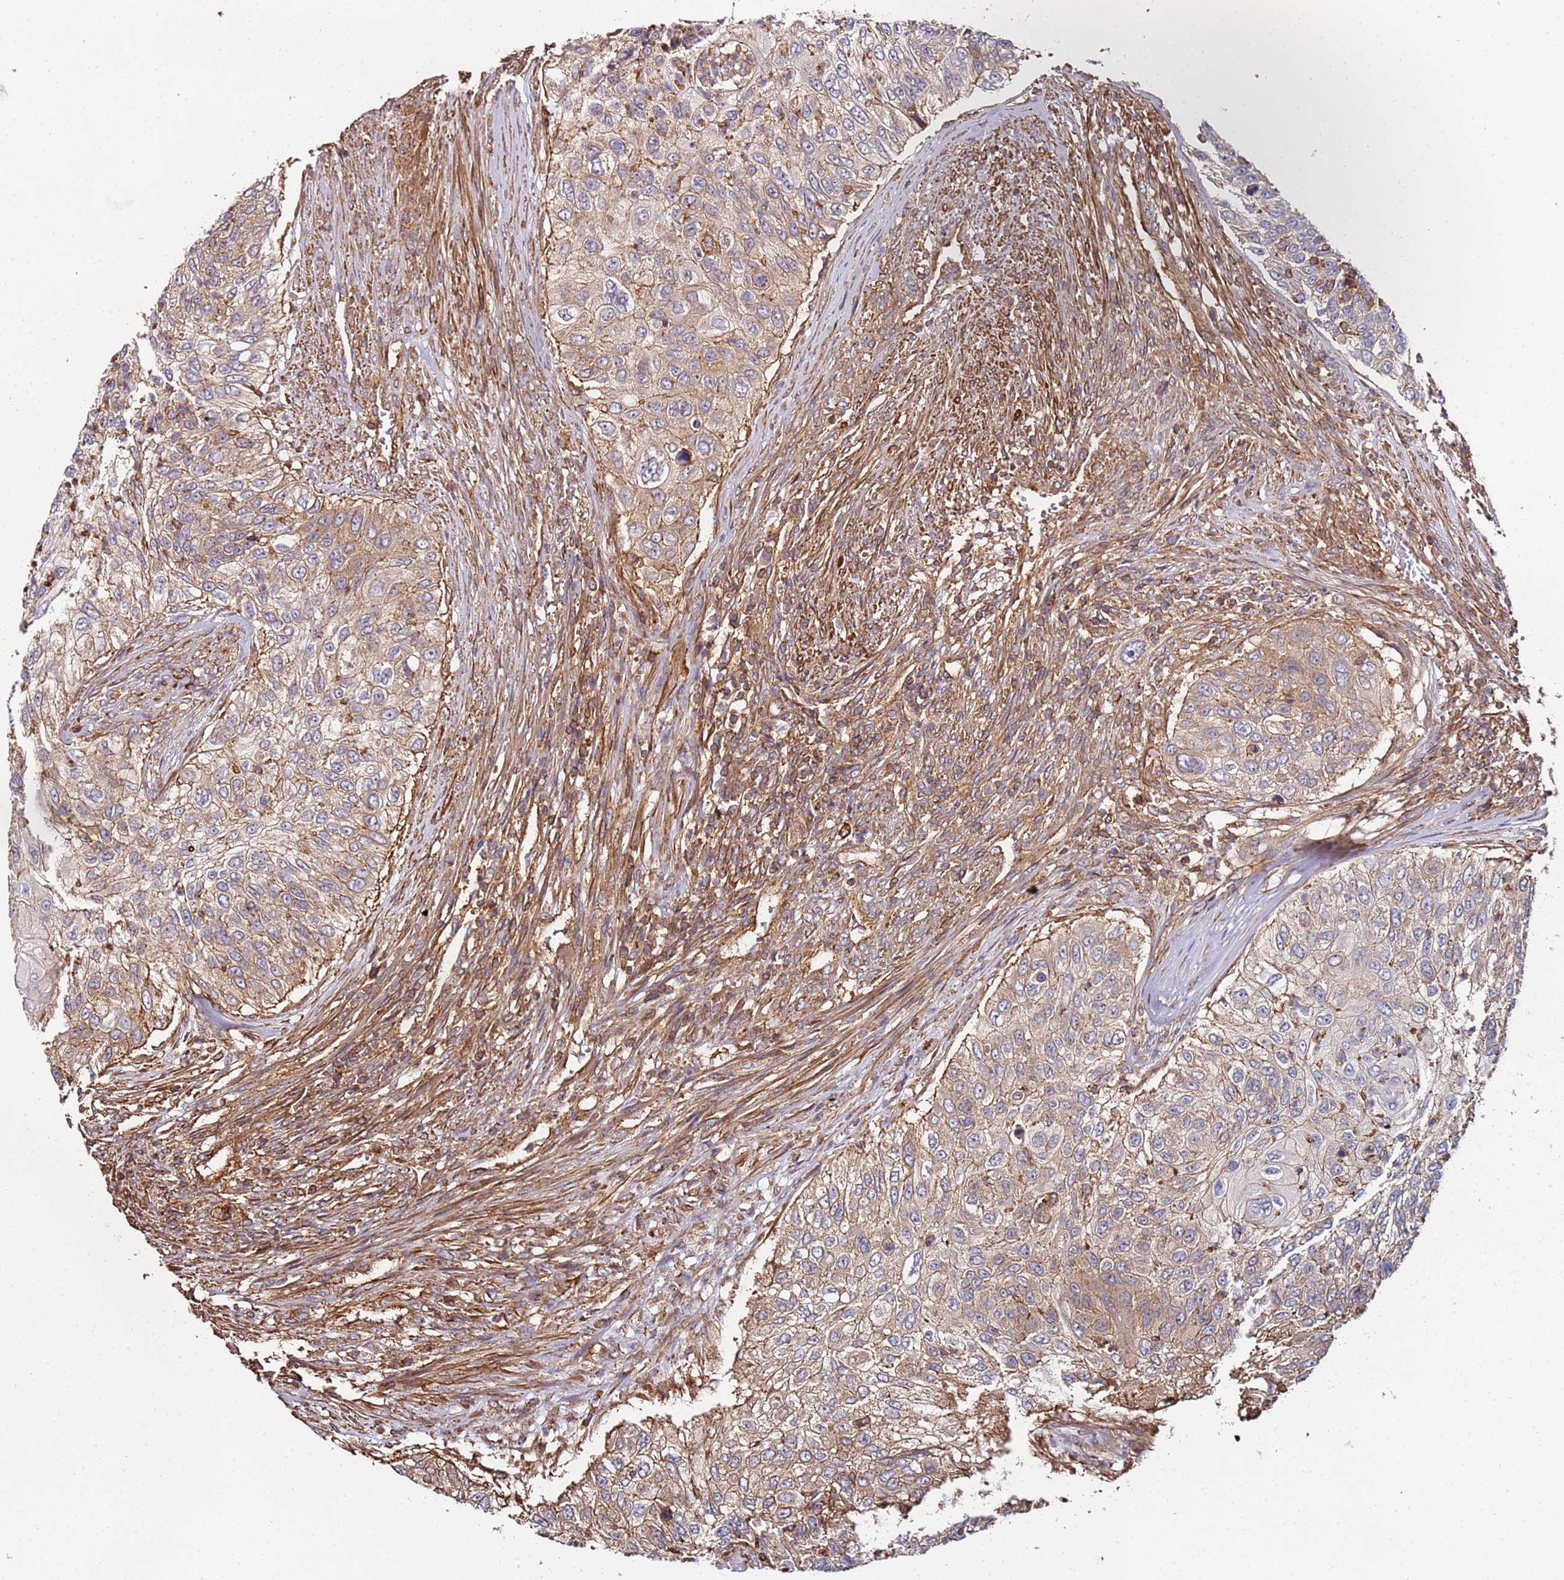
{"staining": {"intensity": "weak", "quantity": ">75%", "location": "cytoplasmic/membranous"}, "tissue": "urothelial cancer", "cell_type": "Tumor cells", "image_type": "cancer", "snomed": [{"axis": "morphology", "description": "Urothelial carcinoma, High grade"}, {"axis": "topography", "description": "Urinary bladder"}], "caption": "Protein staining exhibits weak cytoplasmic/membranous staining in about >75% of tumor cells in urothelial cancer.", "gene": "CYP2U1", "patient": {"sex": "female", "age": 60}}